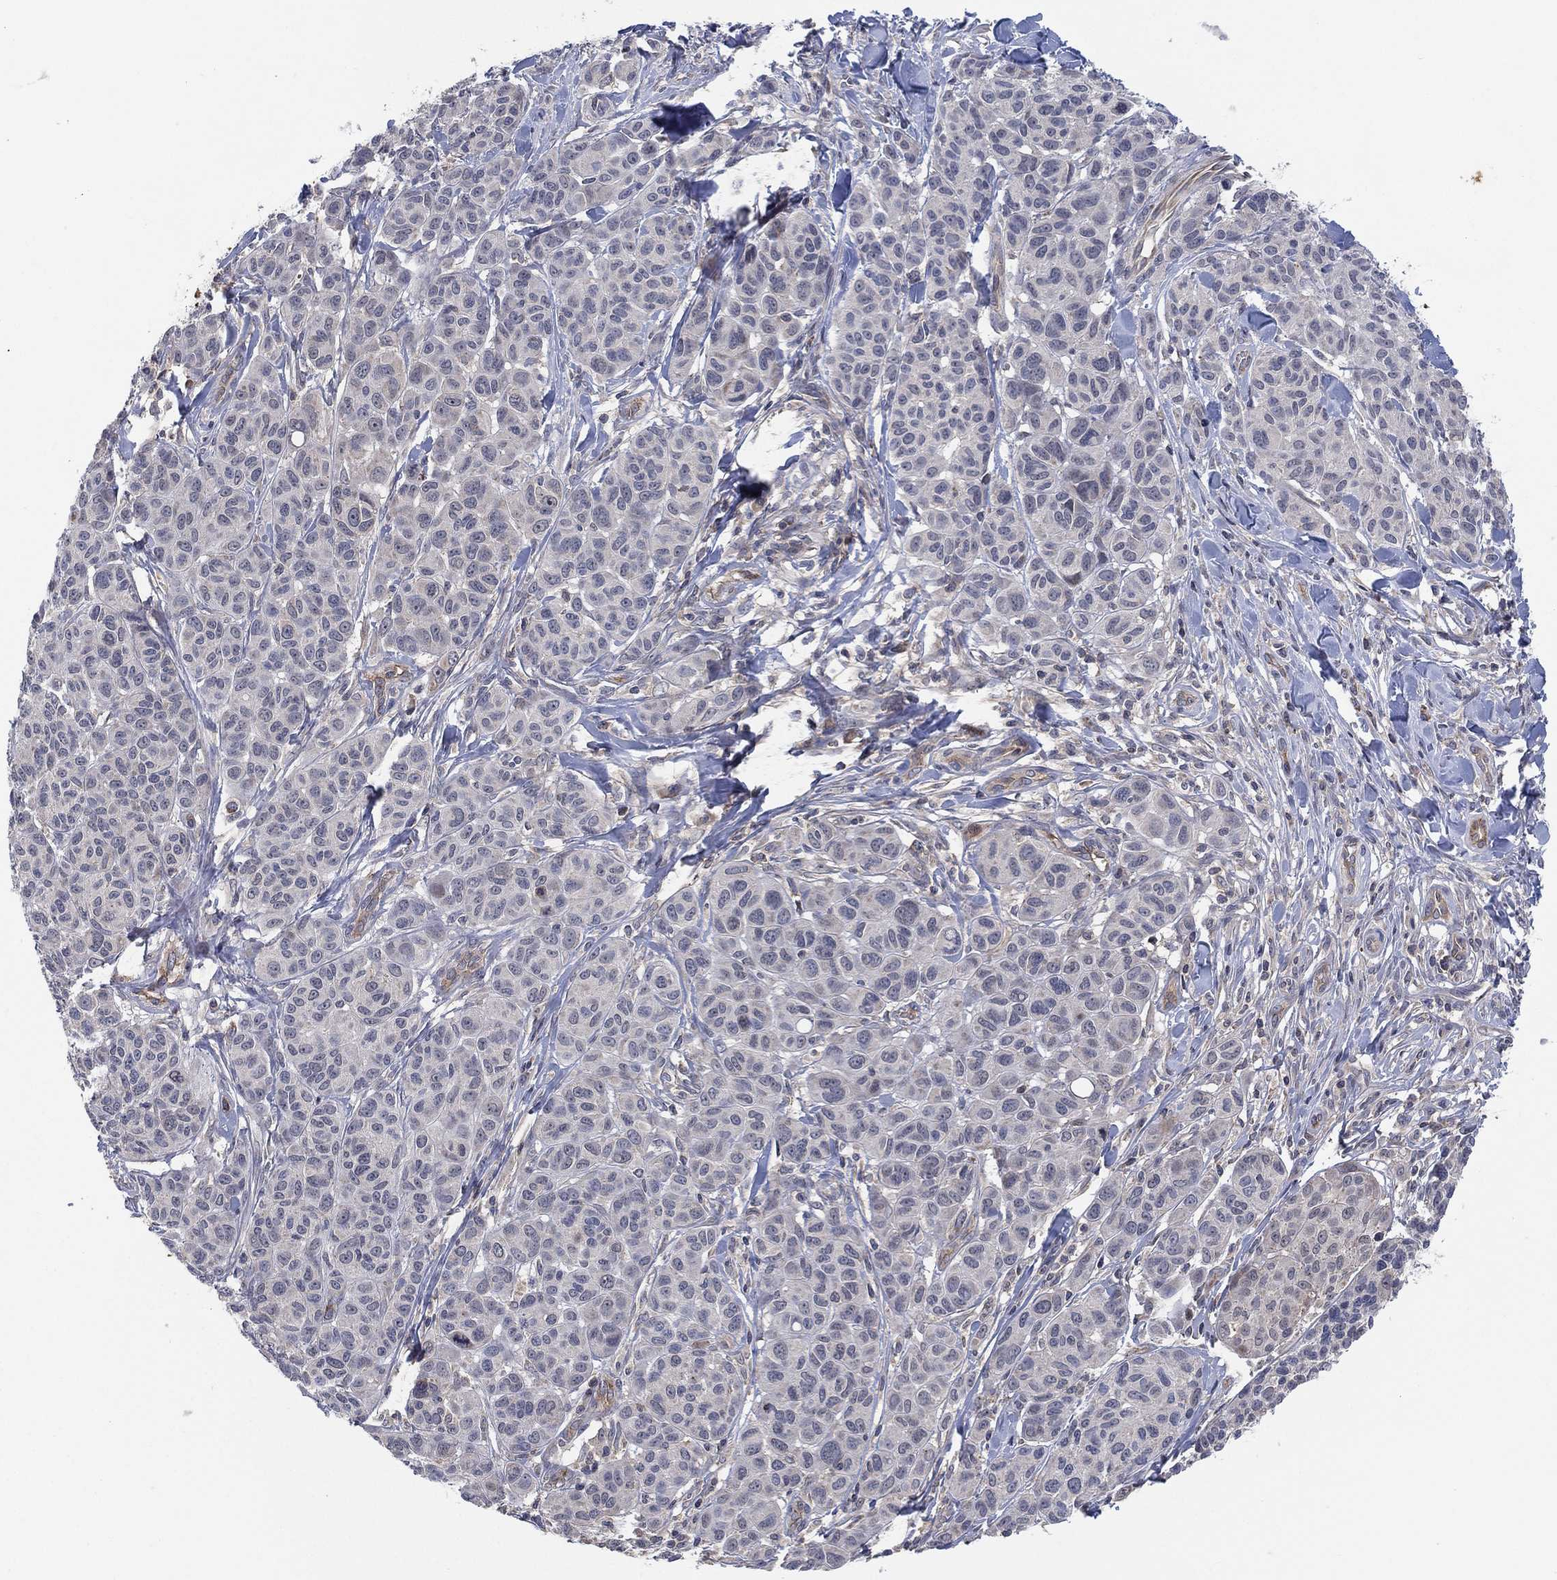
{"staining": {"intensity": "negative", "quantity": "none", "location": "none"}, "tissue": "melanoma", "cell_type": "Tumor cells", "image_type": "cancer", "snomed": [{"axis": "morphology", "description": "Malignant melanoma, NOS"}, {"axis": "topography", "description": "Skin"}], "caption": "The histopathology image shows no significant staining in tumor cells of melanoma. (DAB (3,3'-diaminobenzidine) immunohistochemistry with hematoxylin counter stain).", "gene": "TMCO1", "patient": {"sex": "male", "age": 79}}